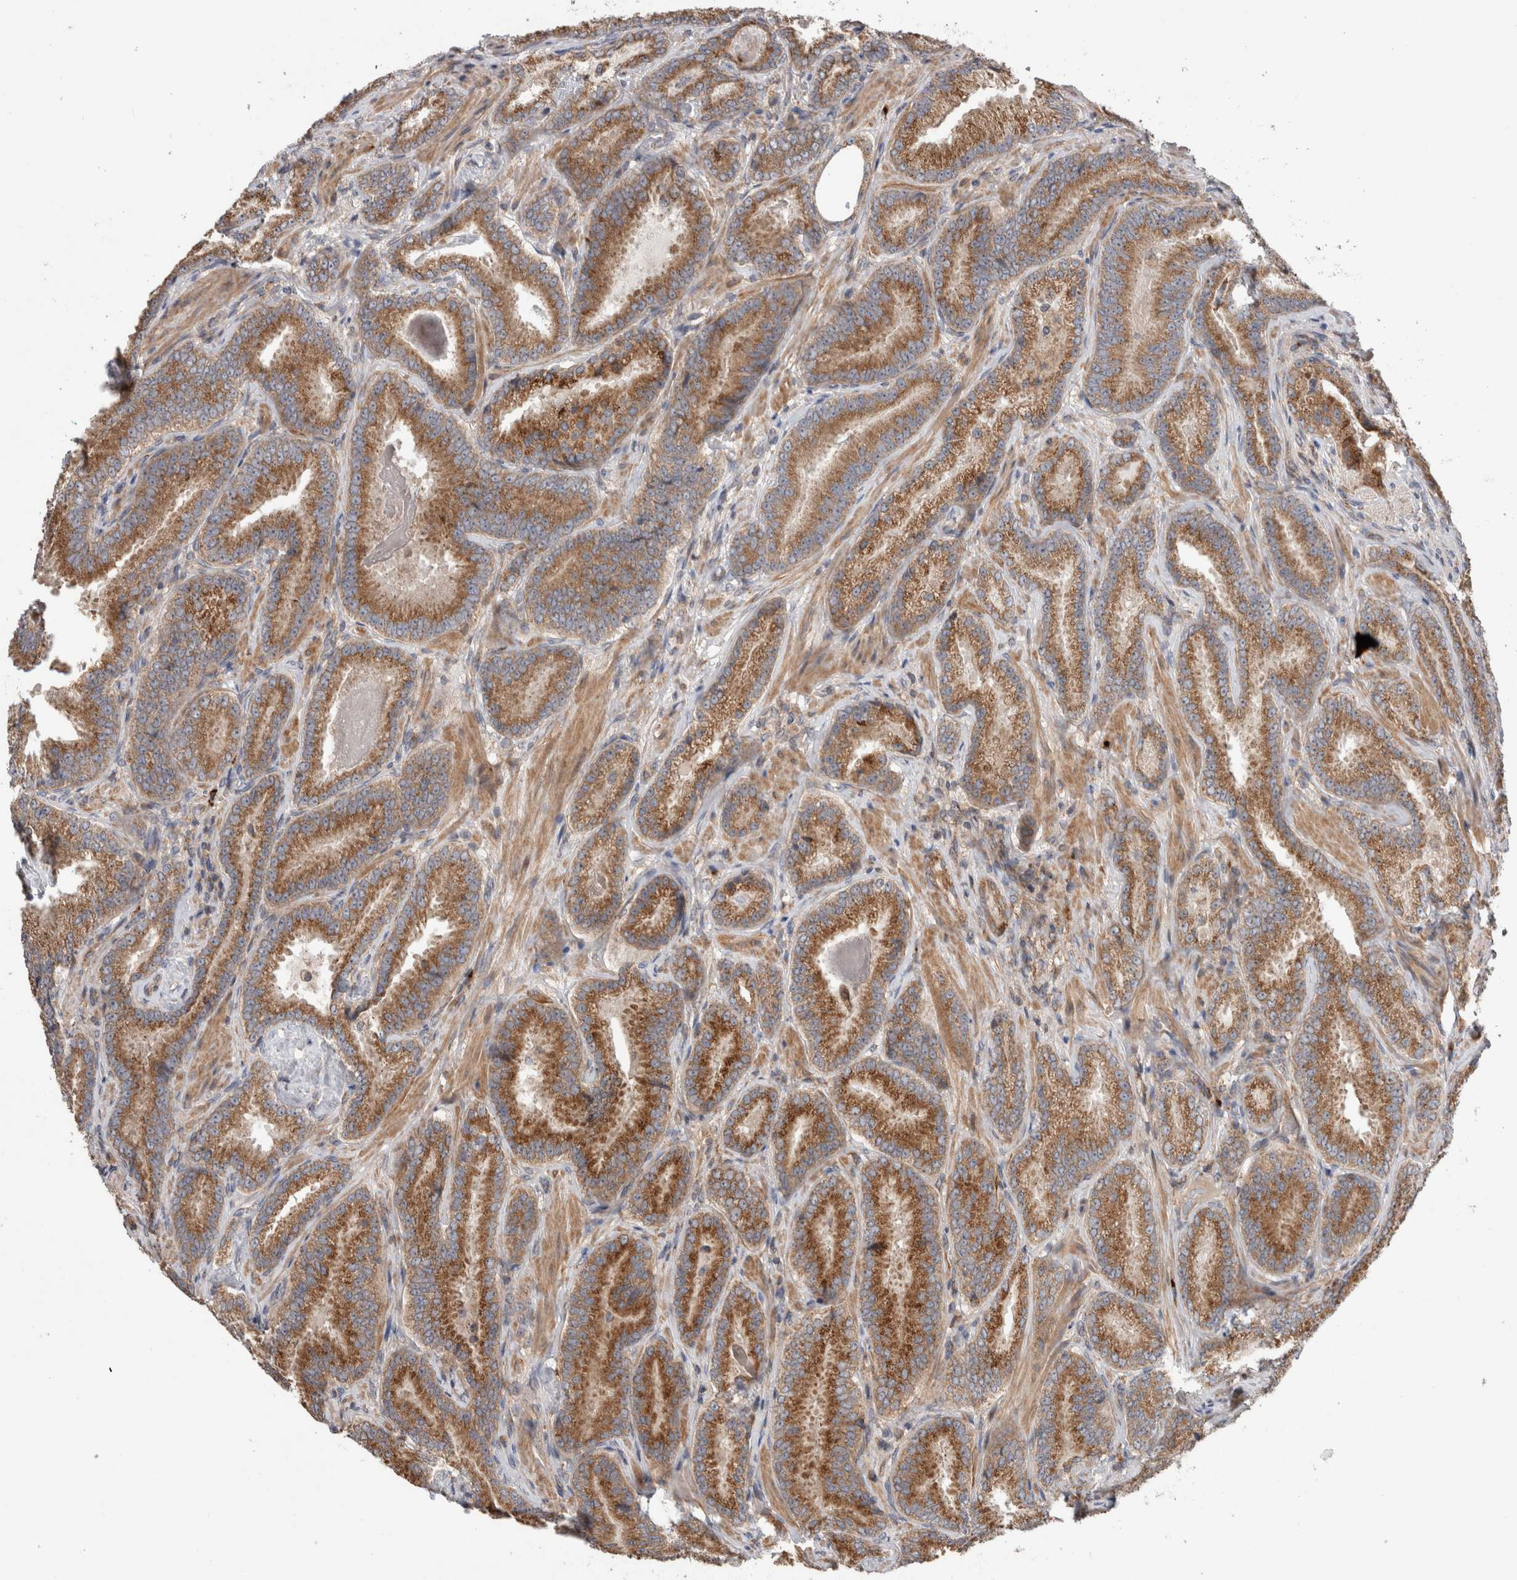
{"staining": {"intensity": "strong", "quantity": ">75%", "location": "cytoplasmic/membranous"}, "tissue": "prostate cancer", "cell_type": "Tumor cells", "image_type": "cancer", "snomed": [{"axis": "morphology", "description": "Adenocarcinoma, Low grade"}, {"axis": "topography", "description": "Prostate"}], "caption": "Protein expression by immunohistochemistry (IHC) reveals strong cytoplasmic/membranous expression in approximately >75% of tumor cells in prostate cancer (low-grade adenocarcinoma).", "gene": "TRIM5", "patient": {"sex": "male", "age": 51}}